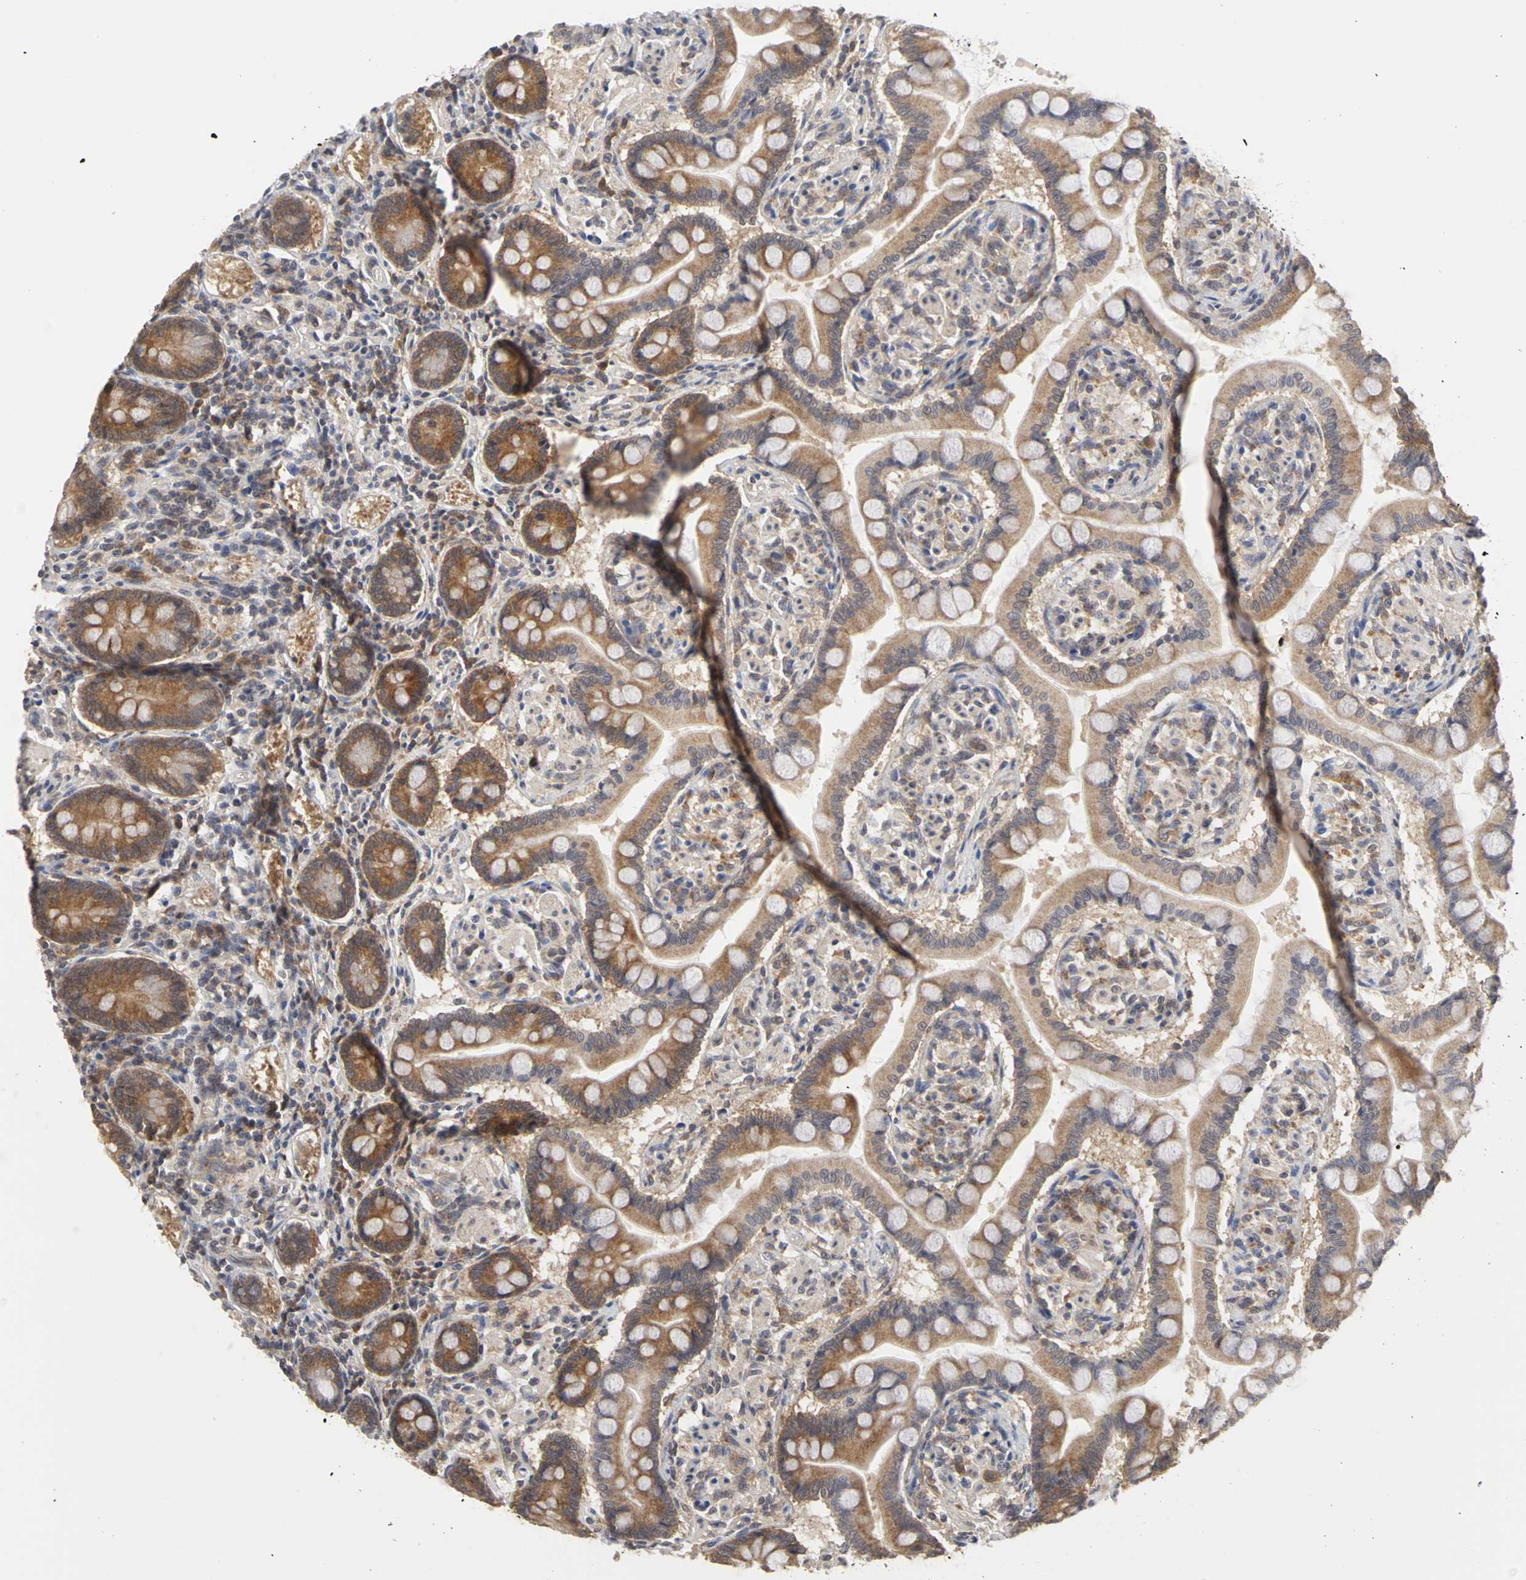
{"staining": {"intensity": "moderate", "quantity": ">75%", "location": "cytoplasmic/membranous"}, "tissue": "small intestine", "cell_type": "Glandular cells", "image_type": "normal", "snomed": [{"axis": "morphology", "description": "Normal tissue, NOS"}, {"axis": "topography", "description": "Small intestine"}], "caption": "High-magnification brightfield microscopy of normal small intestine stained with DAB (3,3'-diaminobenzidine) (brown) and counterstained with hematoxylin (blue). glandular cells exhibit moderate cytoplasmic/membranous staining is identified in approximately>75% of cells. (DAB (3,3'-diaminobenzidine) IHC, brown staining for protein, blue staining for nuclei).", "gene": "IRAK1", "patient": {"sex": "male", "age": 41}}